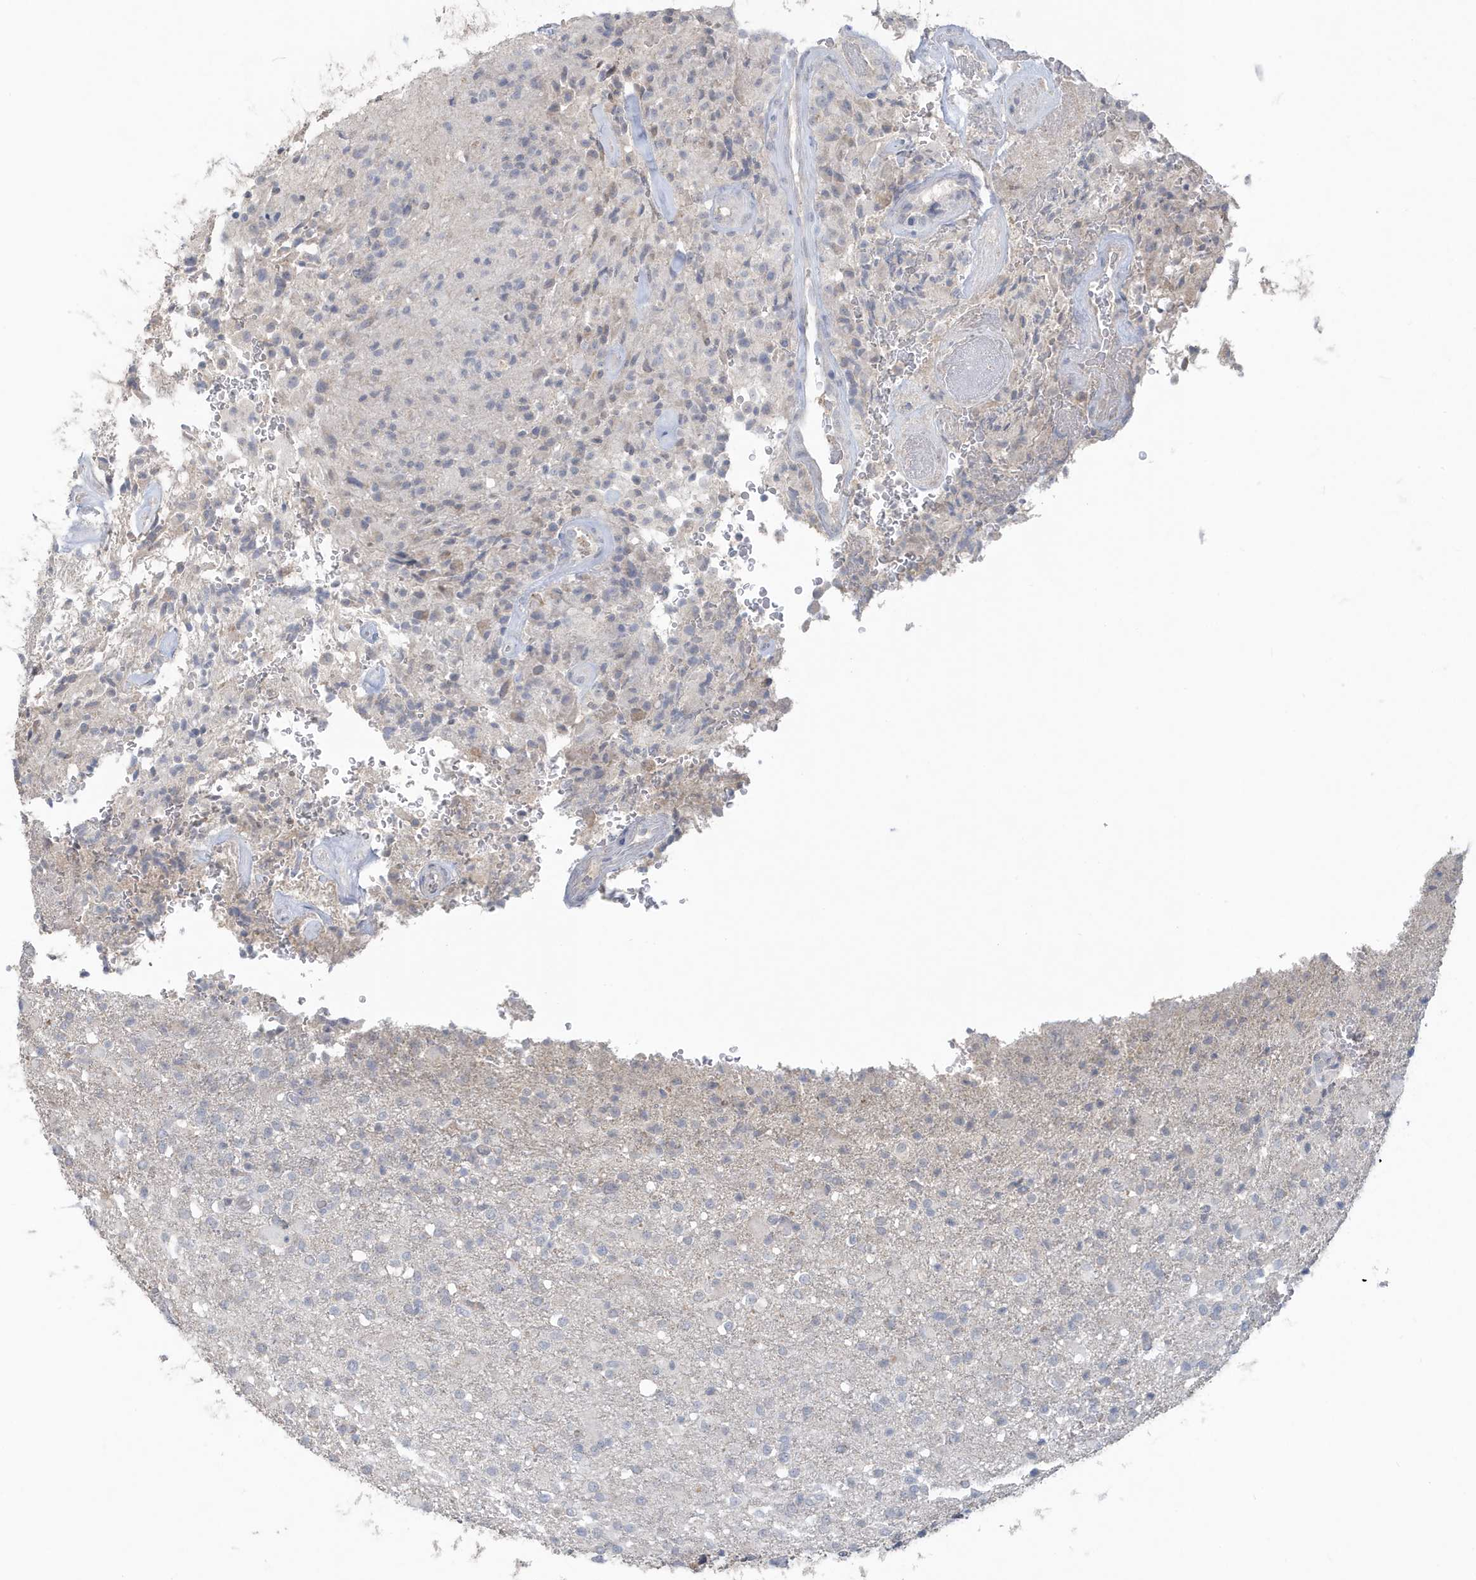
{"staining": {"intensity": "negative", "quantity": "none", "location": "none"}, "tissue": "glioma", "cell_type": "Tumor cells", "image_type": "cancer", "snomed": [{"axis": "morphology", "description": "Glioma, malignant, High grade"}, {"axis": "topography", "description": "Brain"}], "caption": "The immunohistochemistry (IHC) histopathology image has no significant expression in tumor cells of glioma tissue. (DAB (3,3'-diaminobenzidine) IHC with hematoxylin counter stain).", "gene": "C1RL", "patient": {"sex": "male", "age": 71}}